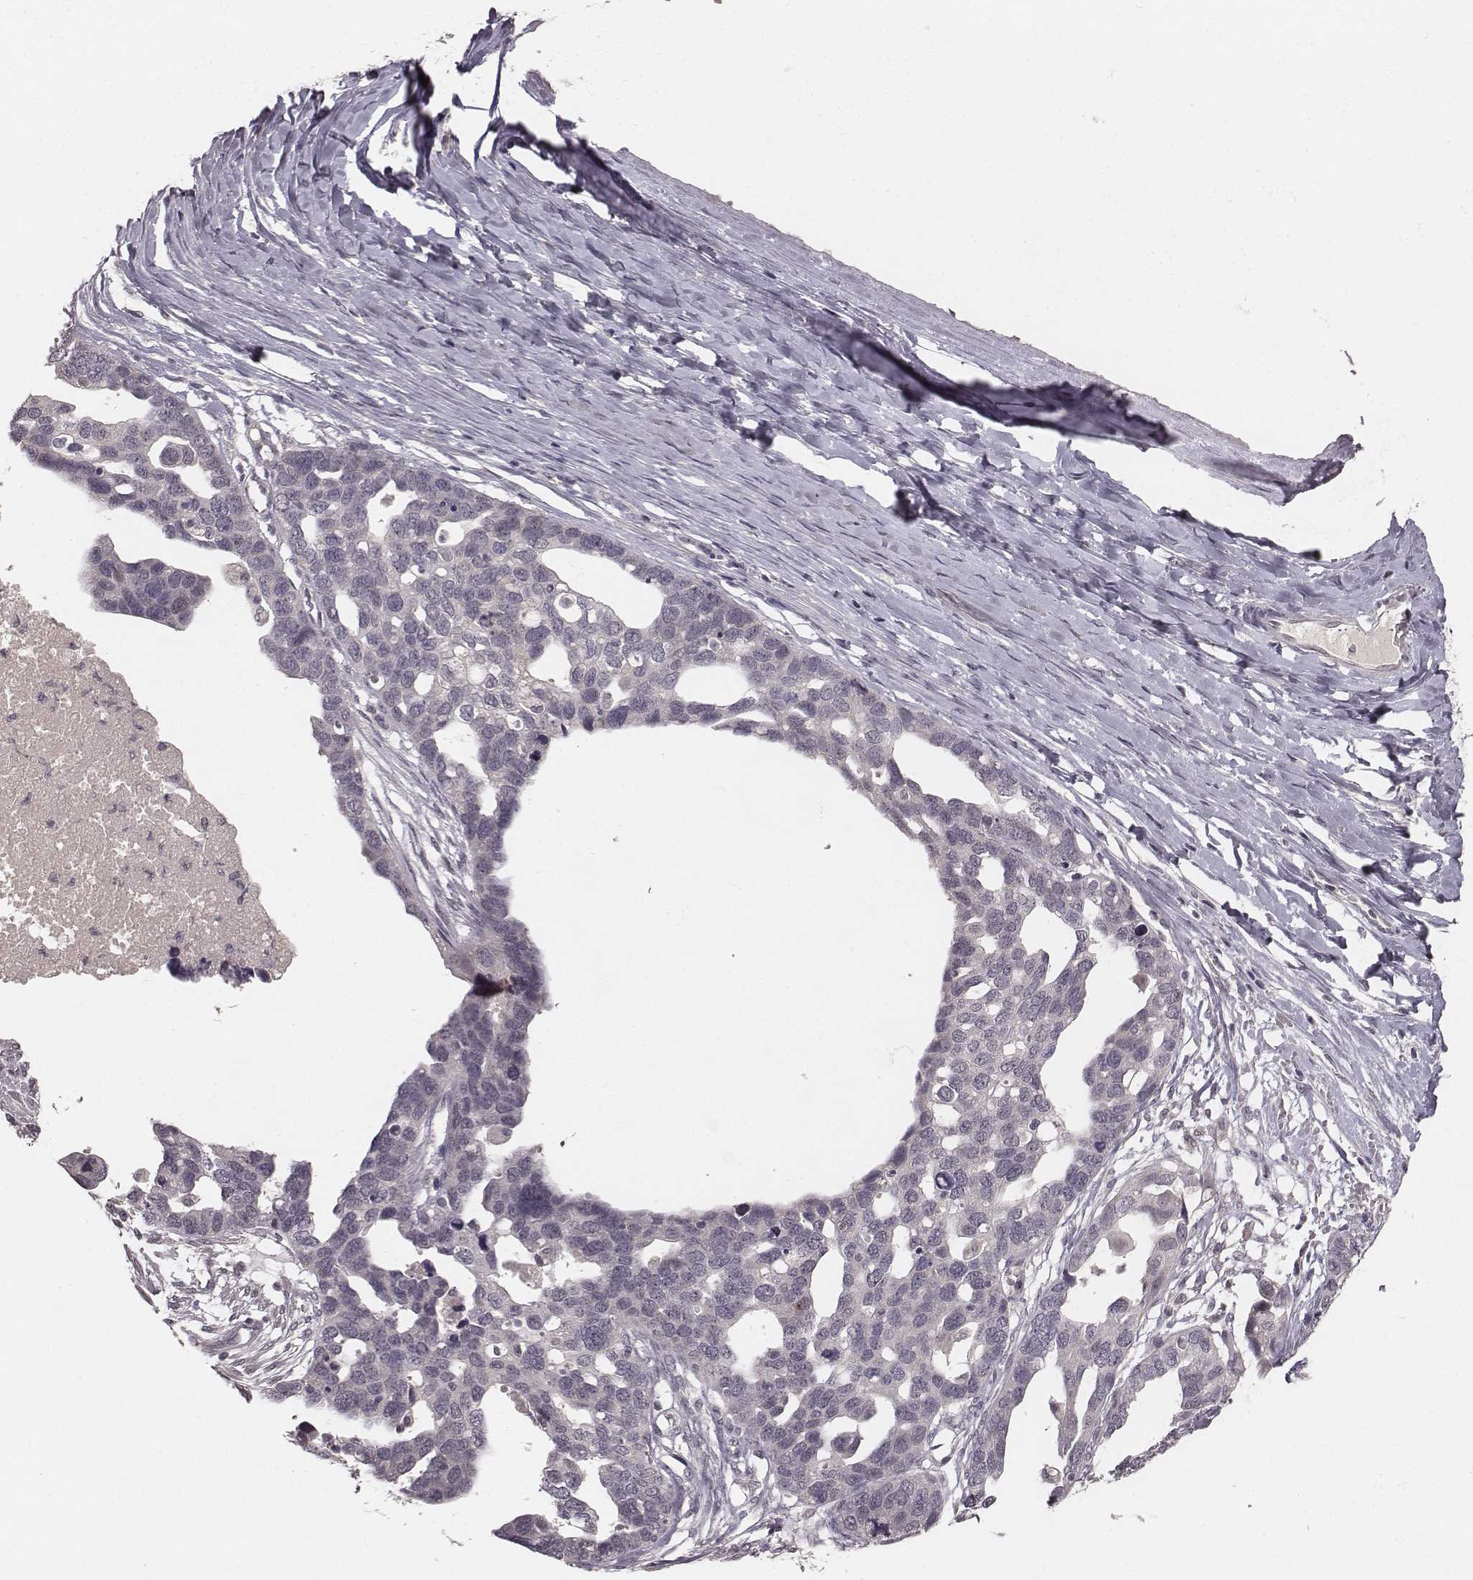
{"staining": {"intensity": "negative", "quantity": "none", "location": "none"}, "tissue": "ovarian cancer", "cell_type": "Tumor cells", "image_type": "cancer", "snomed": [{"axis": "morphology", "description": "Cystadenocarcinoma, serous, NOS"}, {"axis": "topography", "description": "Ovary"}], "caption": "The immunohistochemistry (IHC) micrograph has no significant expression in tumor cells of serous cystadenocarcinoma (ovarian) tissue. (Stains: DAB IHC with hematoxylin counter stain, Microscopy: brightfield microscopy at high magnification).", "gene": "LY6K", "patient": {"sex": "female", "age": 54}}